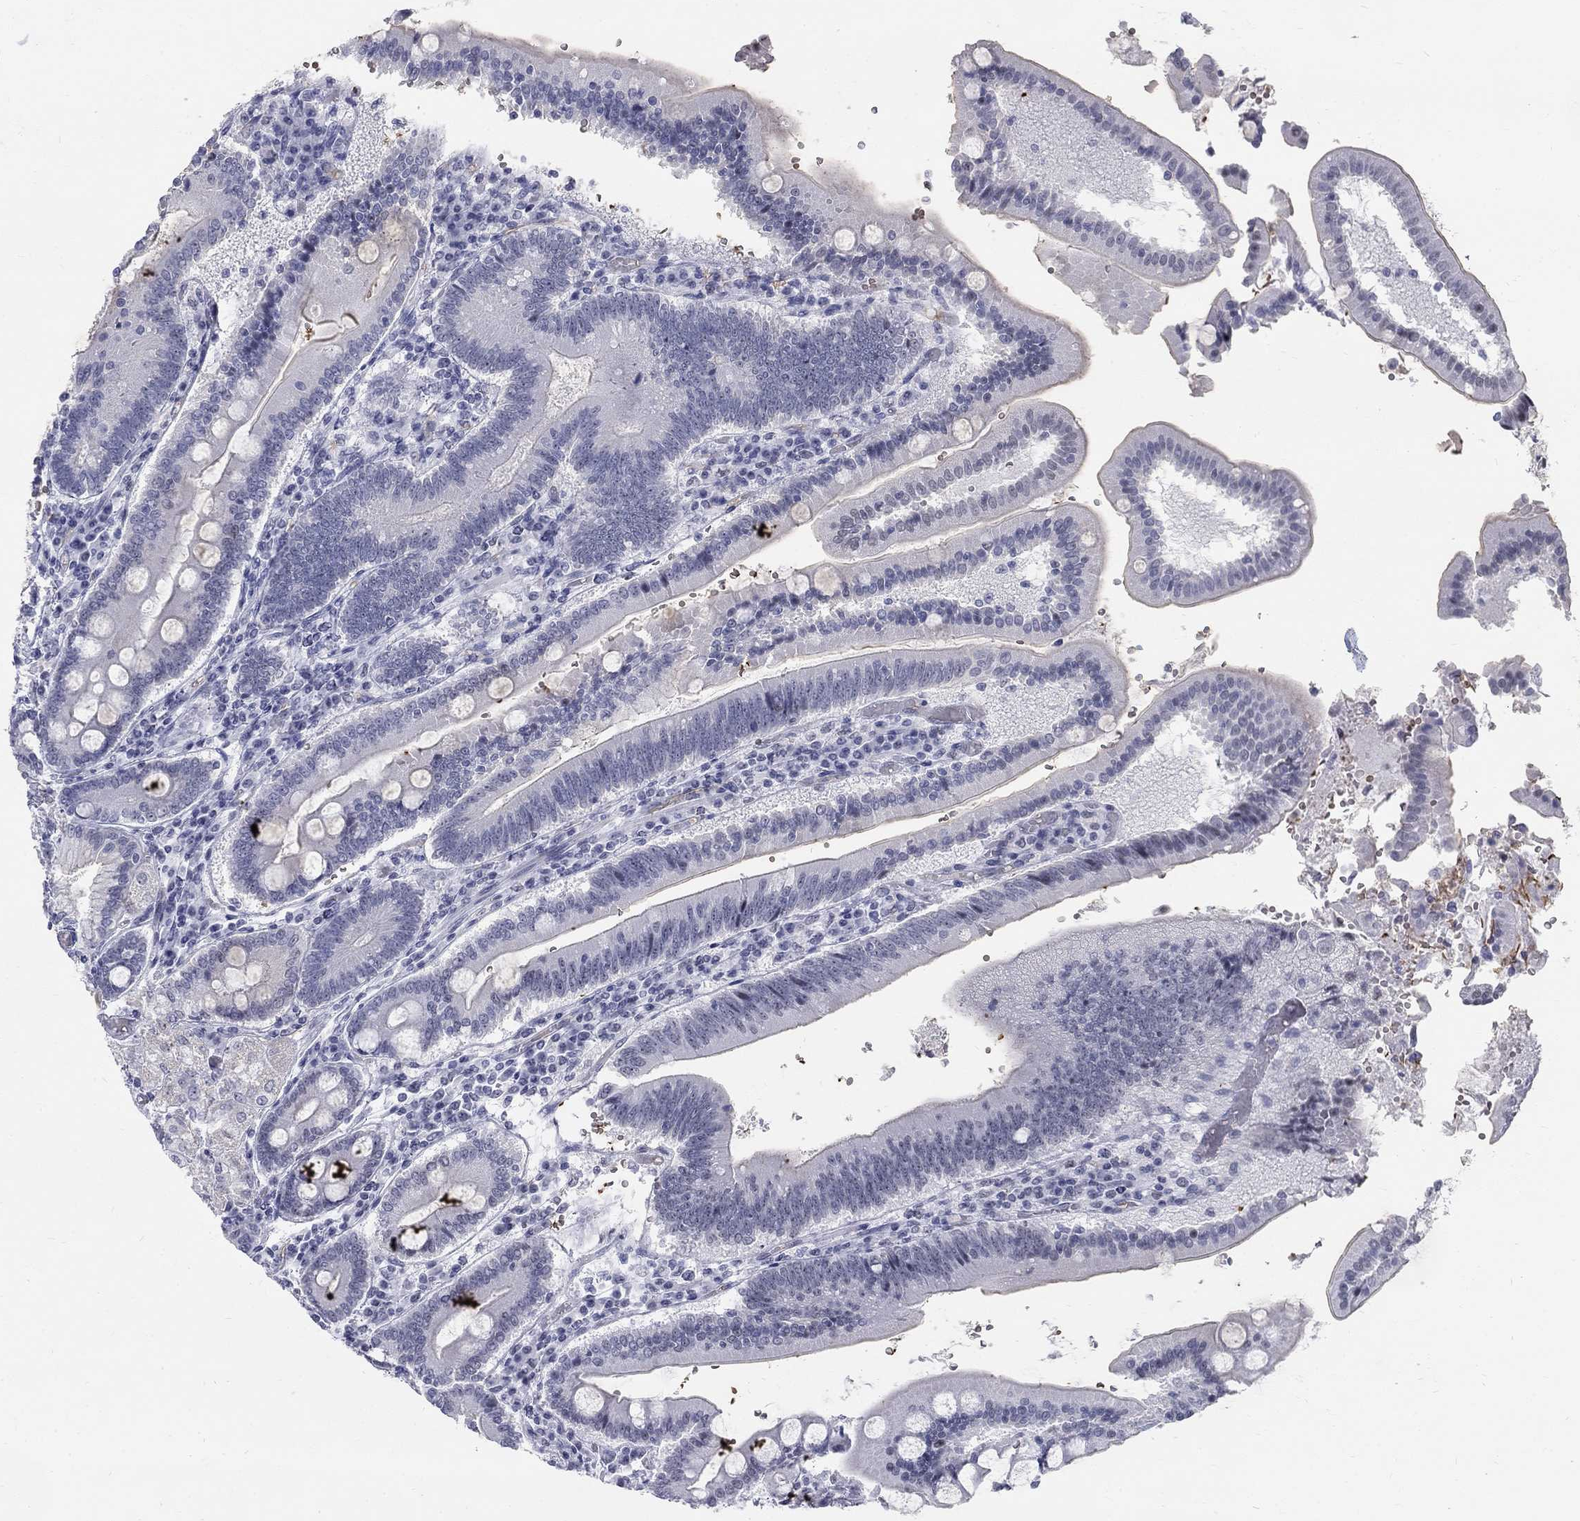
{"staining": {"intensity": "negative", "quantity": "none", "location": "none"}, "tissue": "duodenum", "cell_type": "Glandular cells", "image_type": "normal", "snomed": [{"axis": "morphology", "description": "Normal tissue, NOS"}, {"axis": "topography", "description": "Duodenum"}], "caption": "Immunohistochemistry (IHC) of benign human duodenum displays no staining in glandular cells.", "gene": "DMTN", "patient": {"sex": "female", "age": 62}}